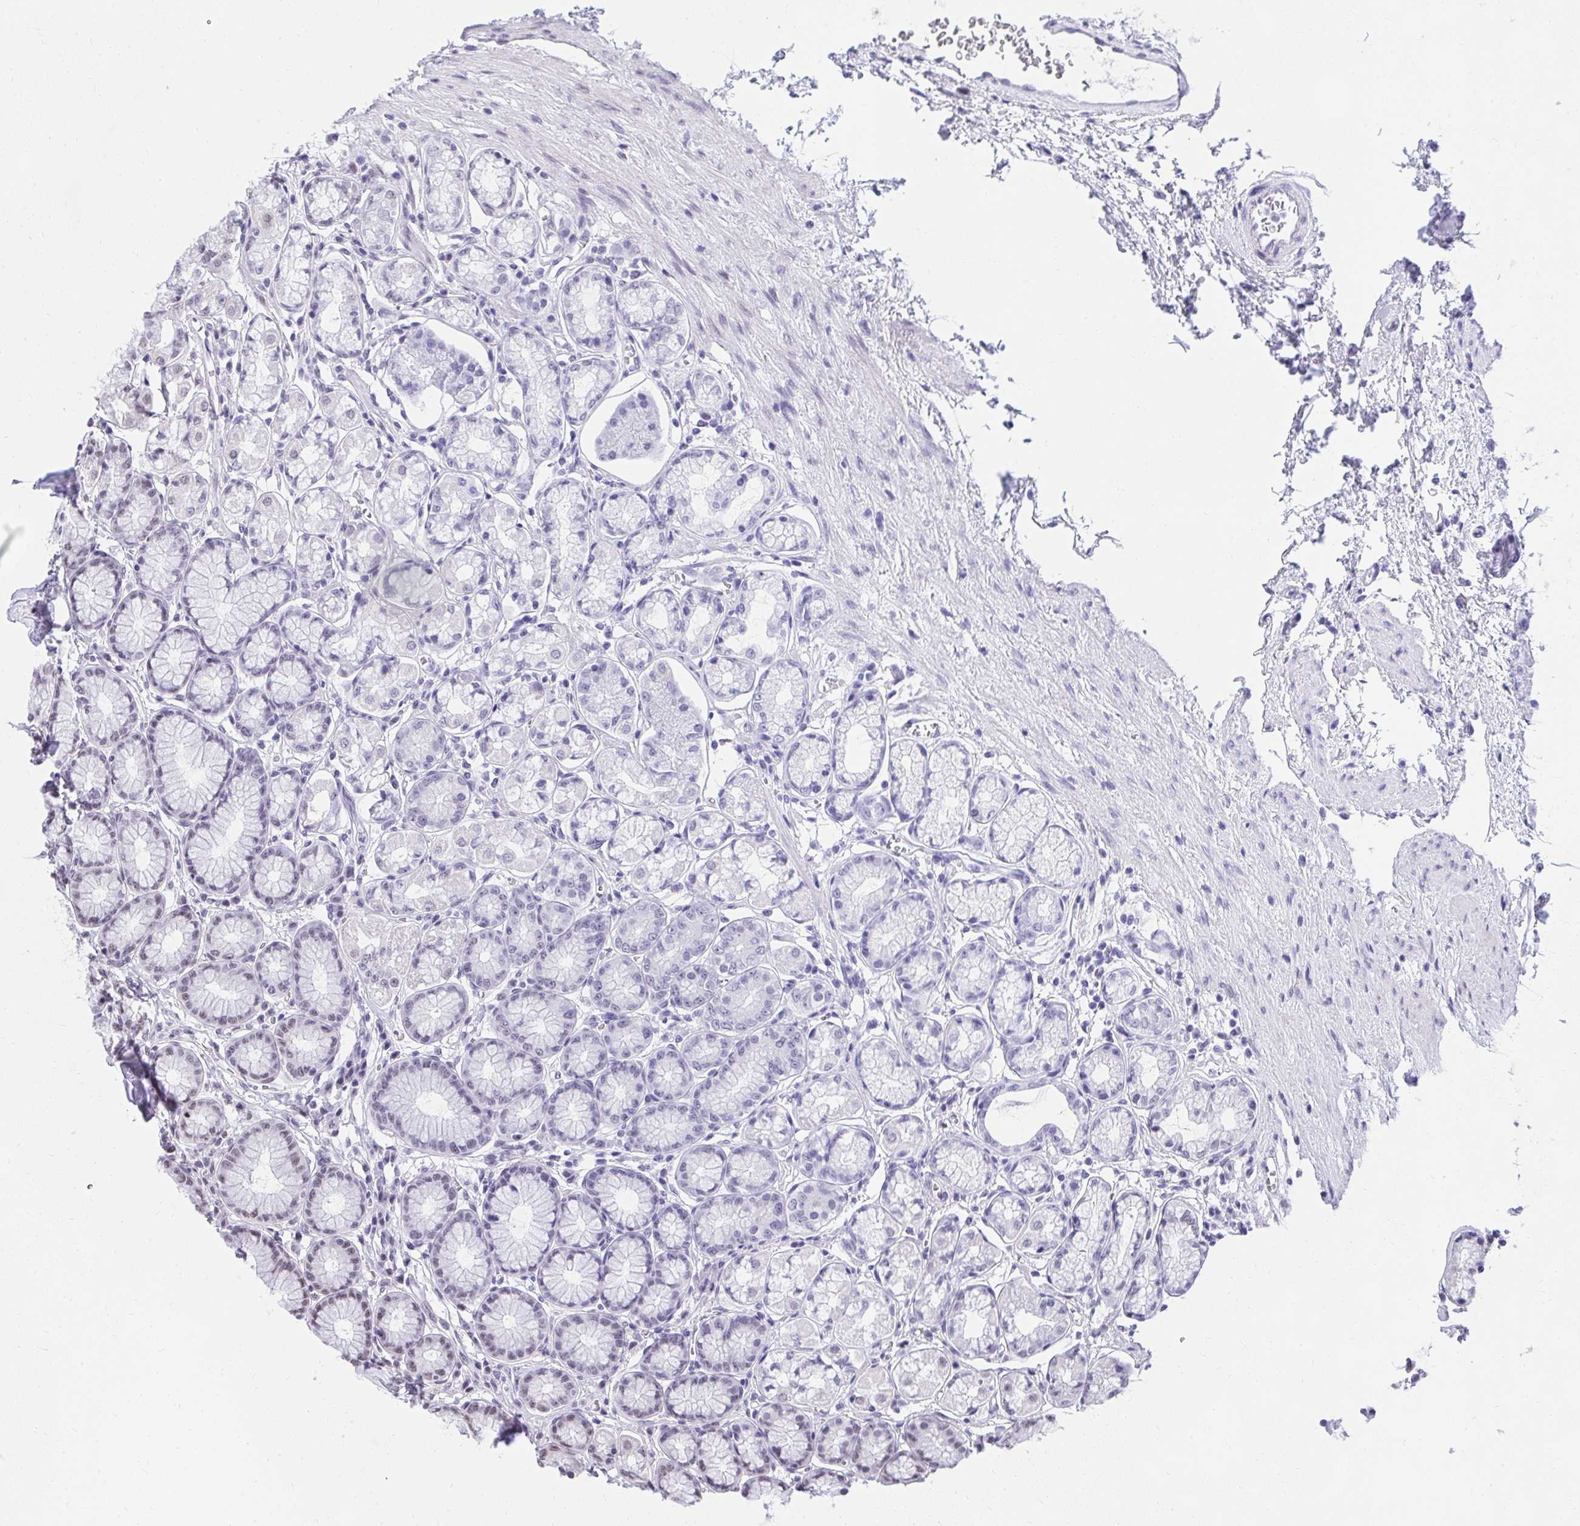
{"staining": {"intensity": "moderate", "quantity": "25%-75%", "location": "nuclear"}, "tissue": "stomach", "cell_type": "Glandular cells", "image_type": "normal", "snomed": [{"axis": "morphology", "description": "Normal tissue, NOS"}, {"axis": "topography", "description": "Stomach"}, {"axis": "topography", "description": "Stomach, lower"}], "caption": "This histopathology image shows IHC staining of unremarkable stomach, with medium moderate nuclear staining in about 25%-75% of glandular cells.", "gene": "SYNE4", "patient": {"sex": "male", "age": 76}}